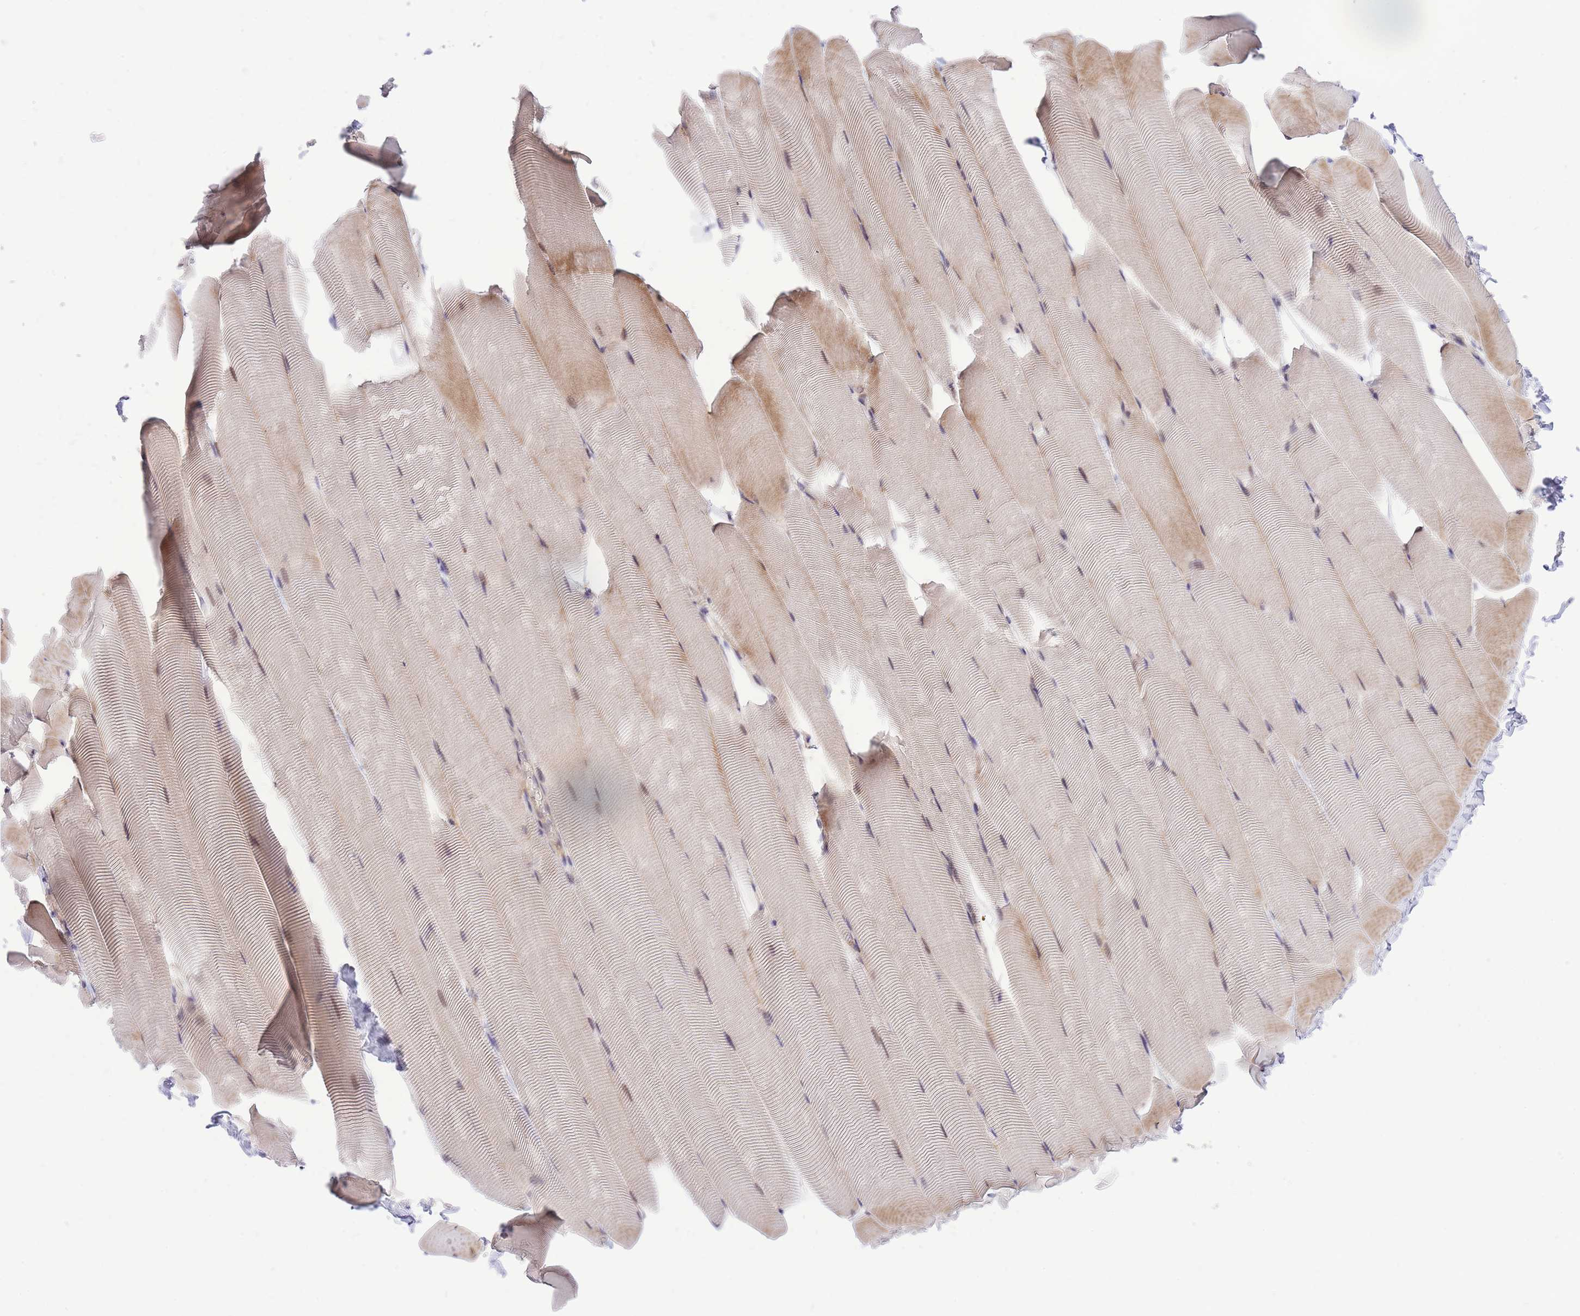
{"staining": {"intensity": "moderate", "quantity": "25%-75%", "location": "cytoplasmic/membranous,nuclear"}, "tissue": "skeletal muscle", "cell_type": "Myocytes", "image_type": "normal", "snomed": [{"axis": "morphology", "description": "Normal tissue, NOS"}, {"axis": "topography", "description": "Skeletal muscle"}], "caption": "DAB (3,3'-diaminobenzidine) immunohistochemical staining of unremarkable skeletal muscle shows moderate cytoplasmic/membranous,nuclear protein staining in approximately 25%-75% of myocytes. (brown staining indicates protein expression, while blue staining denotes nuclei).", "gene": "MINDY2", "patient": {"sex": "male", "age": 25}}